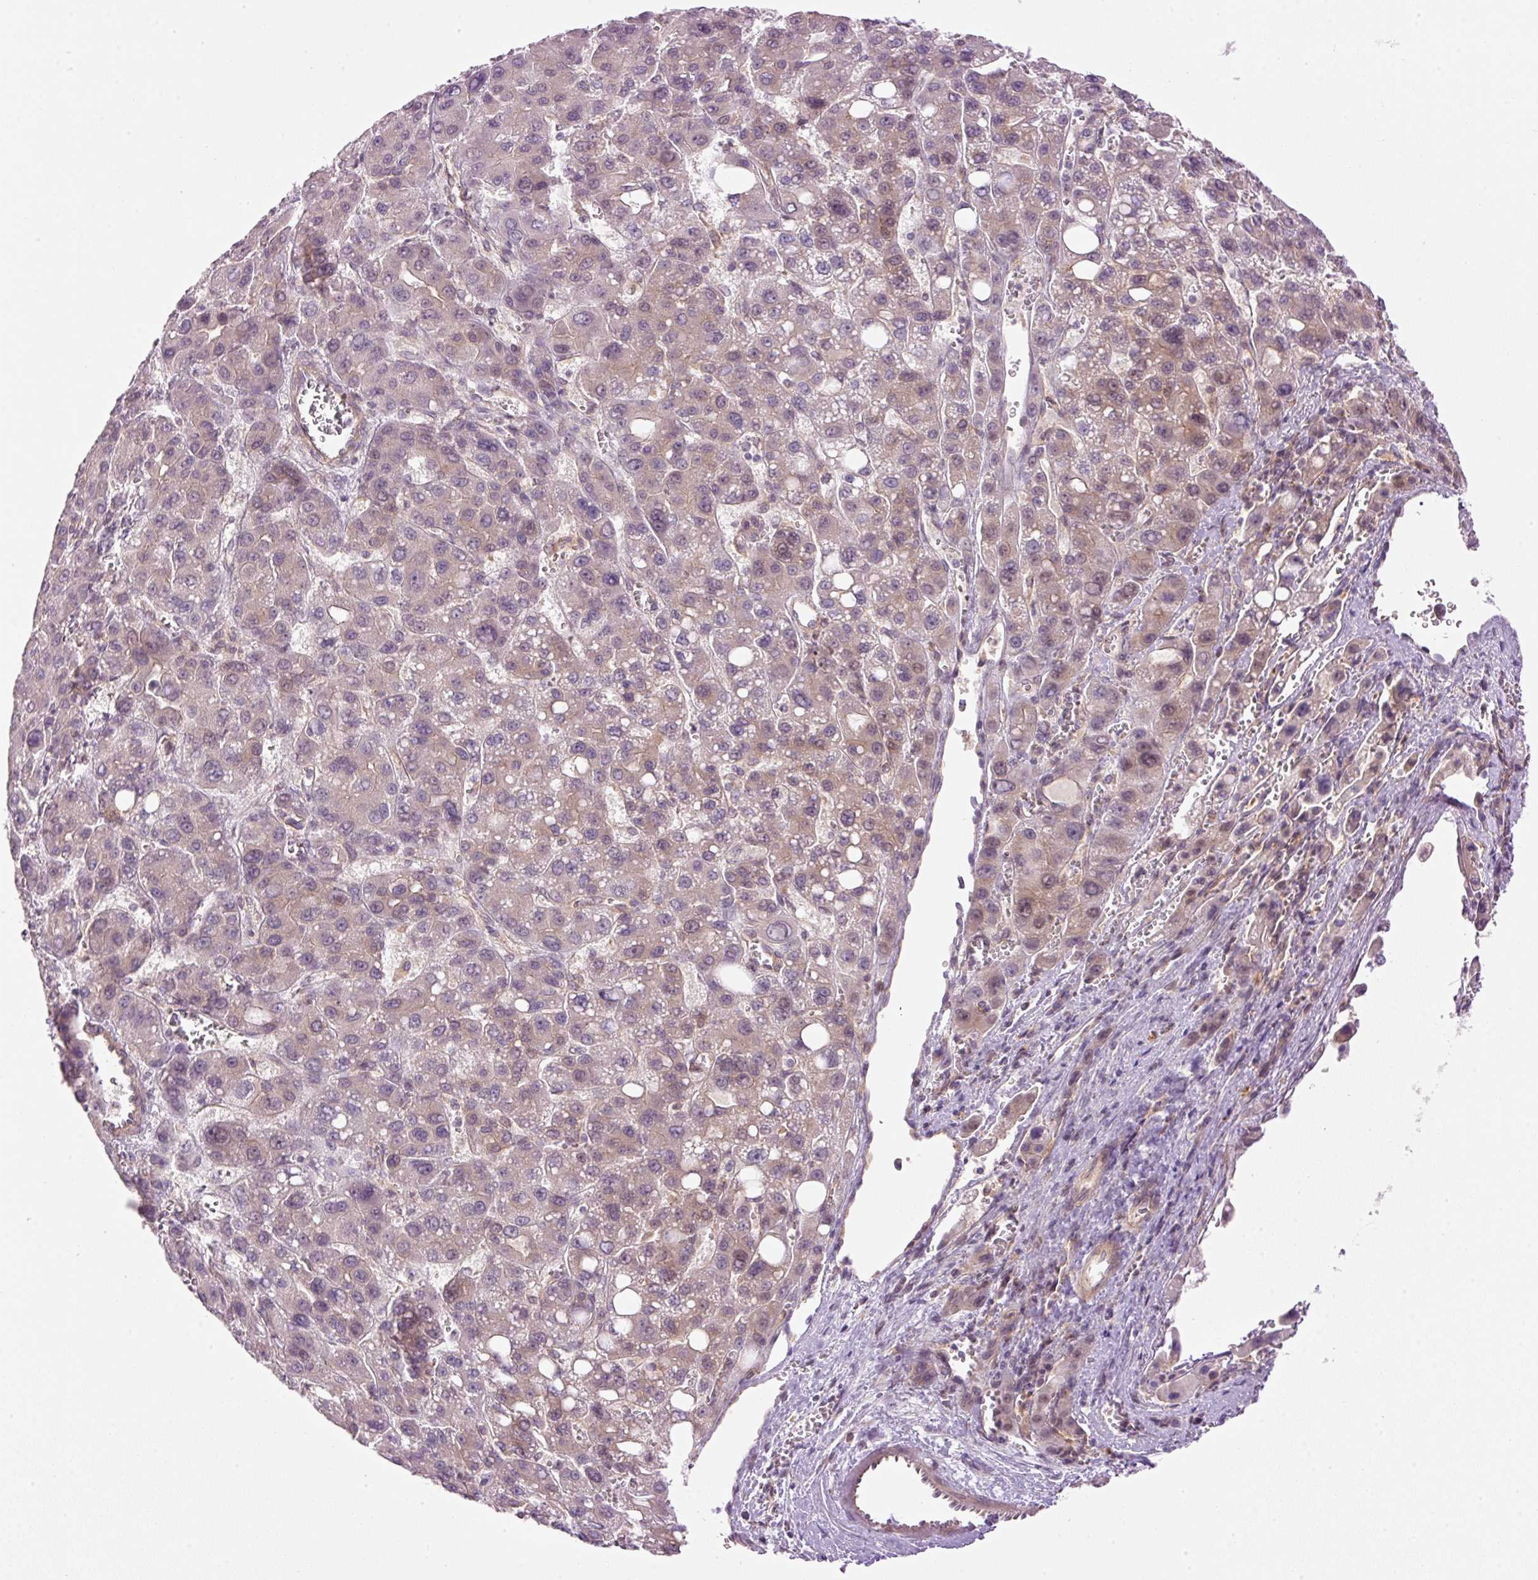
{"staining": {"intensity": "weak", "quantity": "25%-75%", "location": "cytoplasmic/membranous"}, "tissue": "liver cancer", "cell_type": "Tumor cells", "image_type": "cancer", "snomed": [{"axis": "morphology", "description": "Carcinoma, Hepatocellular, NOS"}, {"axis": "topography", "description": "Liver"}], "caption": "Weak cytoplasmic/membranous protein staining is present in approximately 25%-75% of tumor cells in hepatocellular carcinoma (liver).", "gene": "MZT2B", "patient": {"sex": "male", "age": 55}}